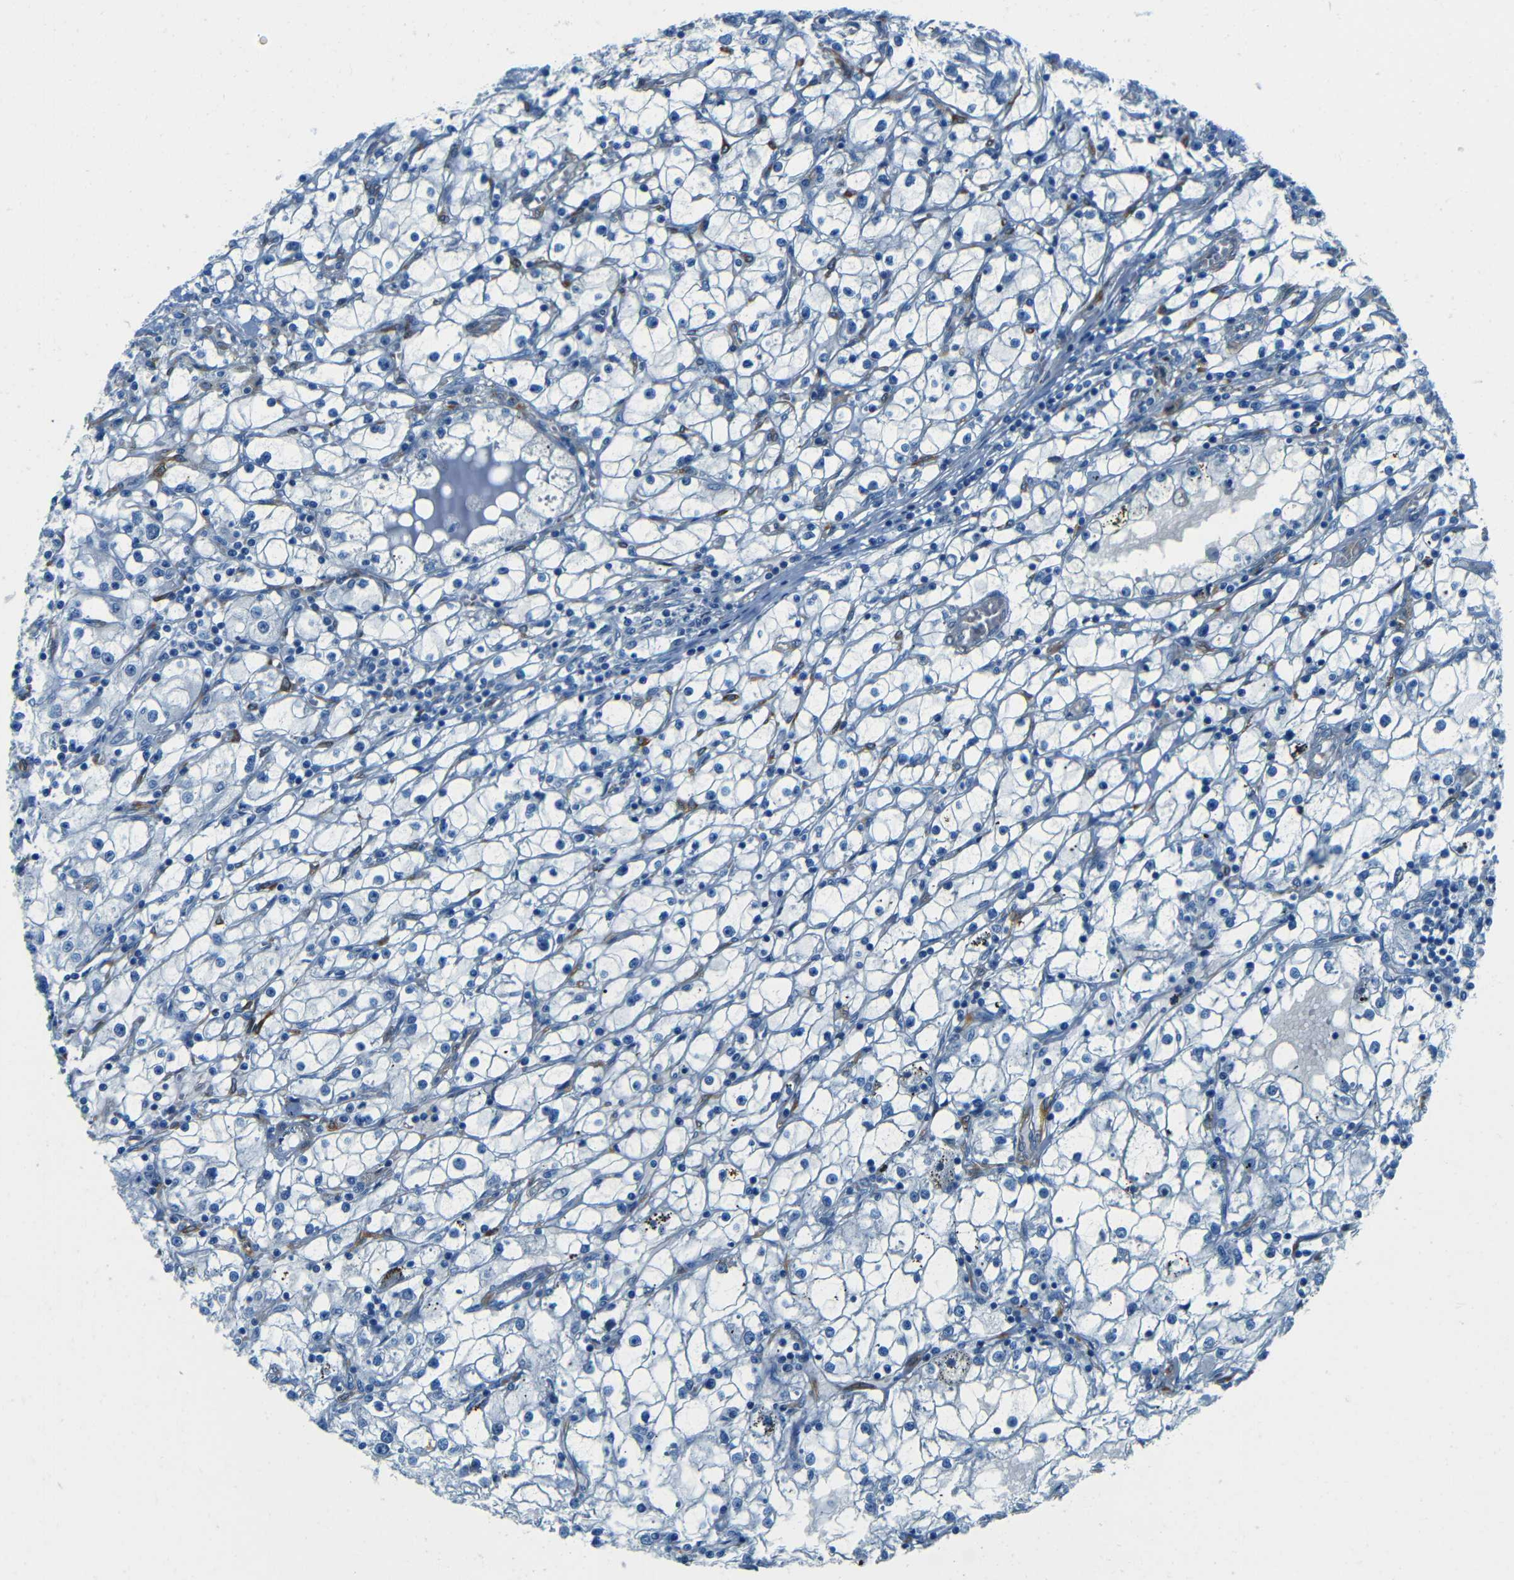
{"staining": {"intensity": "negative", "quantity": "none", "location": "none"}, "tissue": "renal cancer", "cell_type": "Tumor cells", "image_type": "cancer", "snomed": [{"axis": "morphology", "description": "Adenocarcinoma, NOS"}, {"axis": "topography", "description": "Kidney"}], "caption": "Renal cancer was stained to show a protein in brown. There is no significant staining in tumor cells.", "gene": "MAP2", "patient": {"sex": "male", "age": 56}}